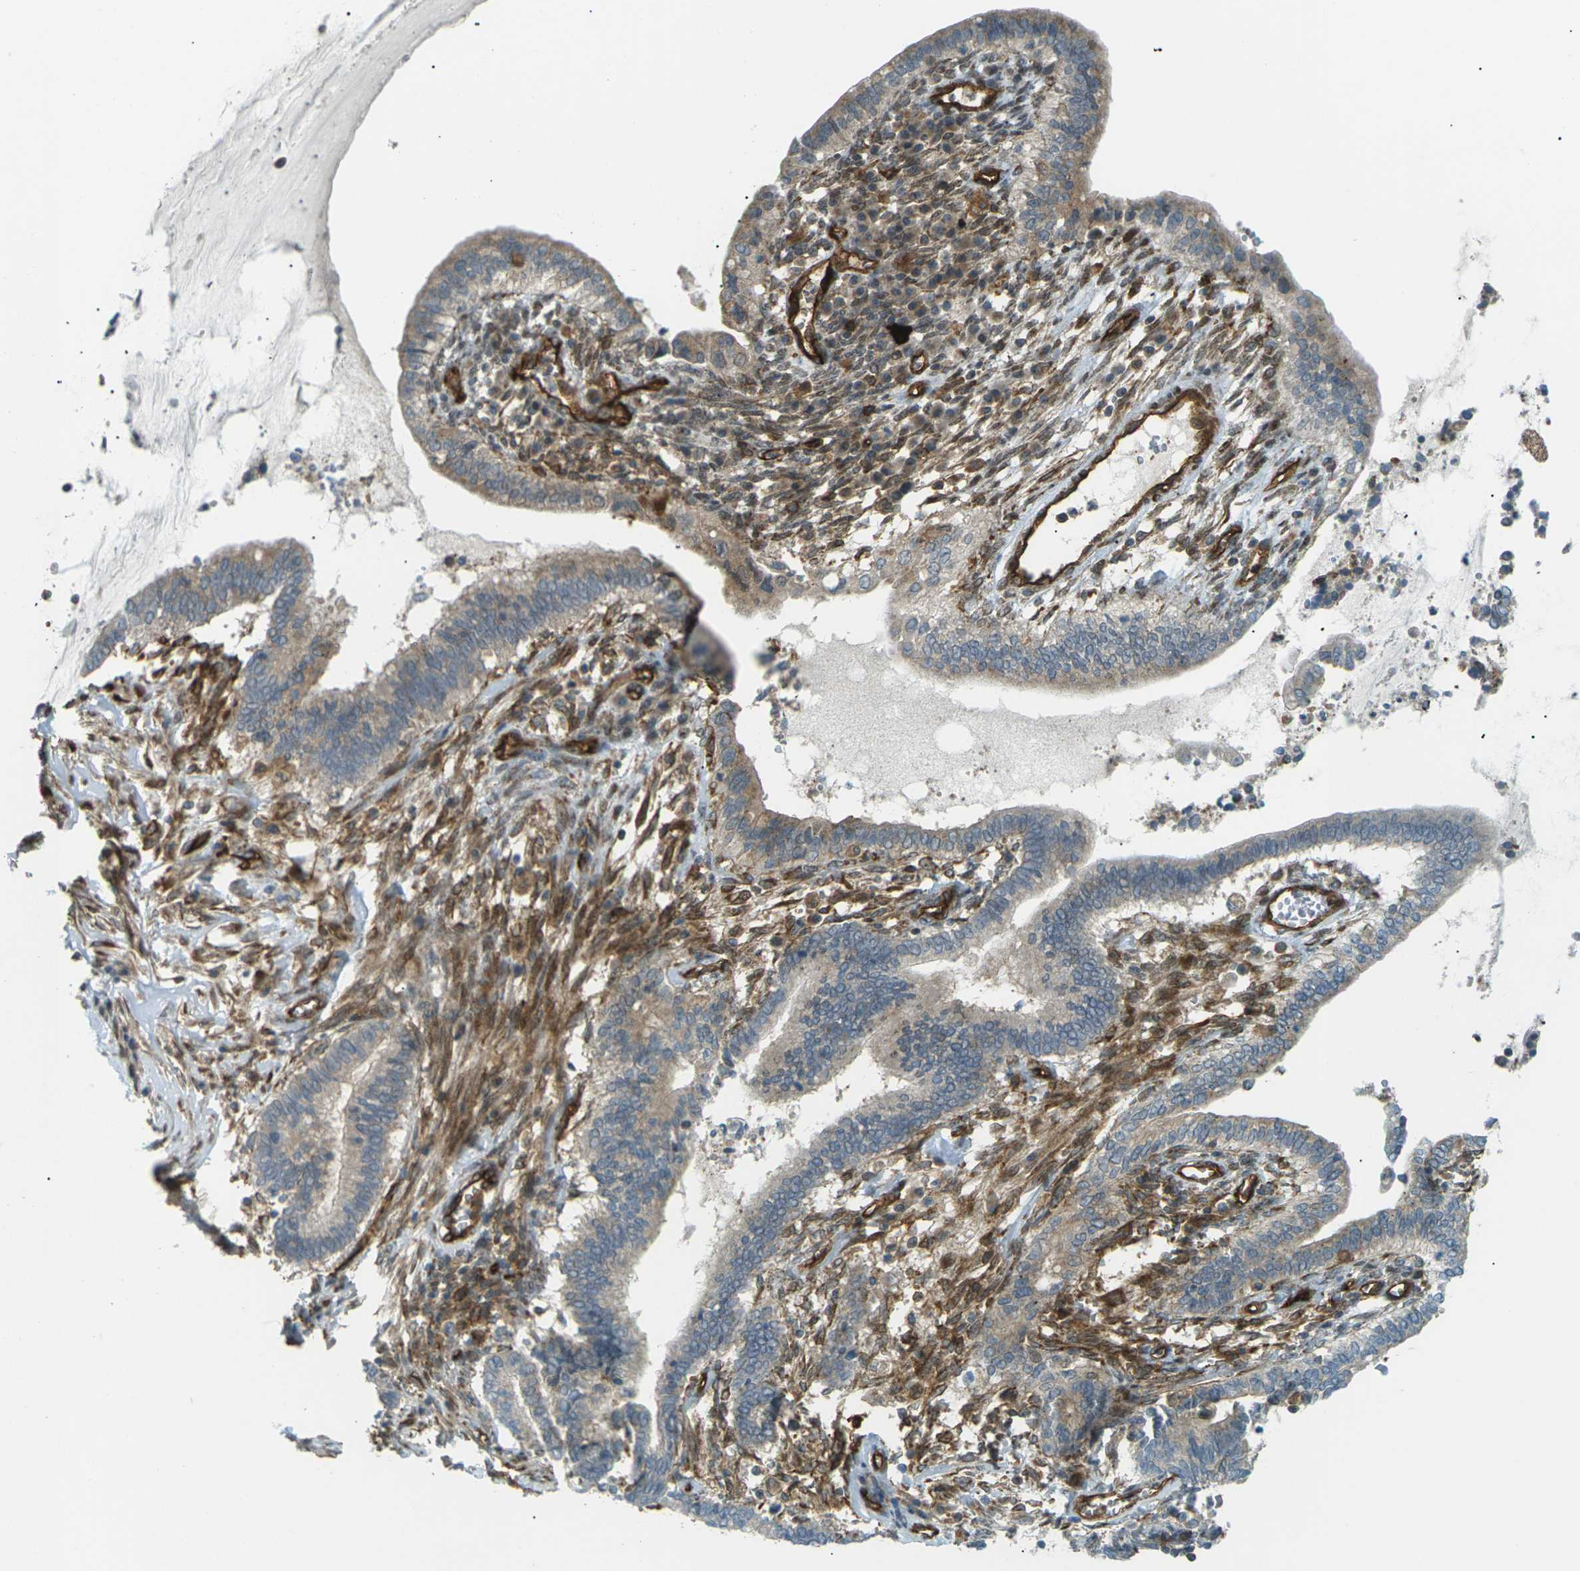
{"staining": {"intensity": "moderate", "quantity": "25%-75%", "location": "cytoplasmic/membranous"}, "tissue": "cervical cancer", "cell_type": "Tumor cells", "image_type": "cancer", "snomed": [{"axis": "morphology", "description": "Adenocarcinoma, NOS"}, {"axis": "topography", "description": "Cervix"}], "caption": "Tumor cells demonstrate medium levels of moderate cytoplasmic/membranous expression in approximately 25%-75% of cells in human cervical adenocarcinoma.", "gene": "S1PR1", "patient": {"sex": "female", "age": 44}}